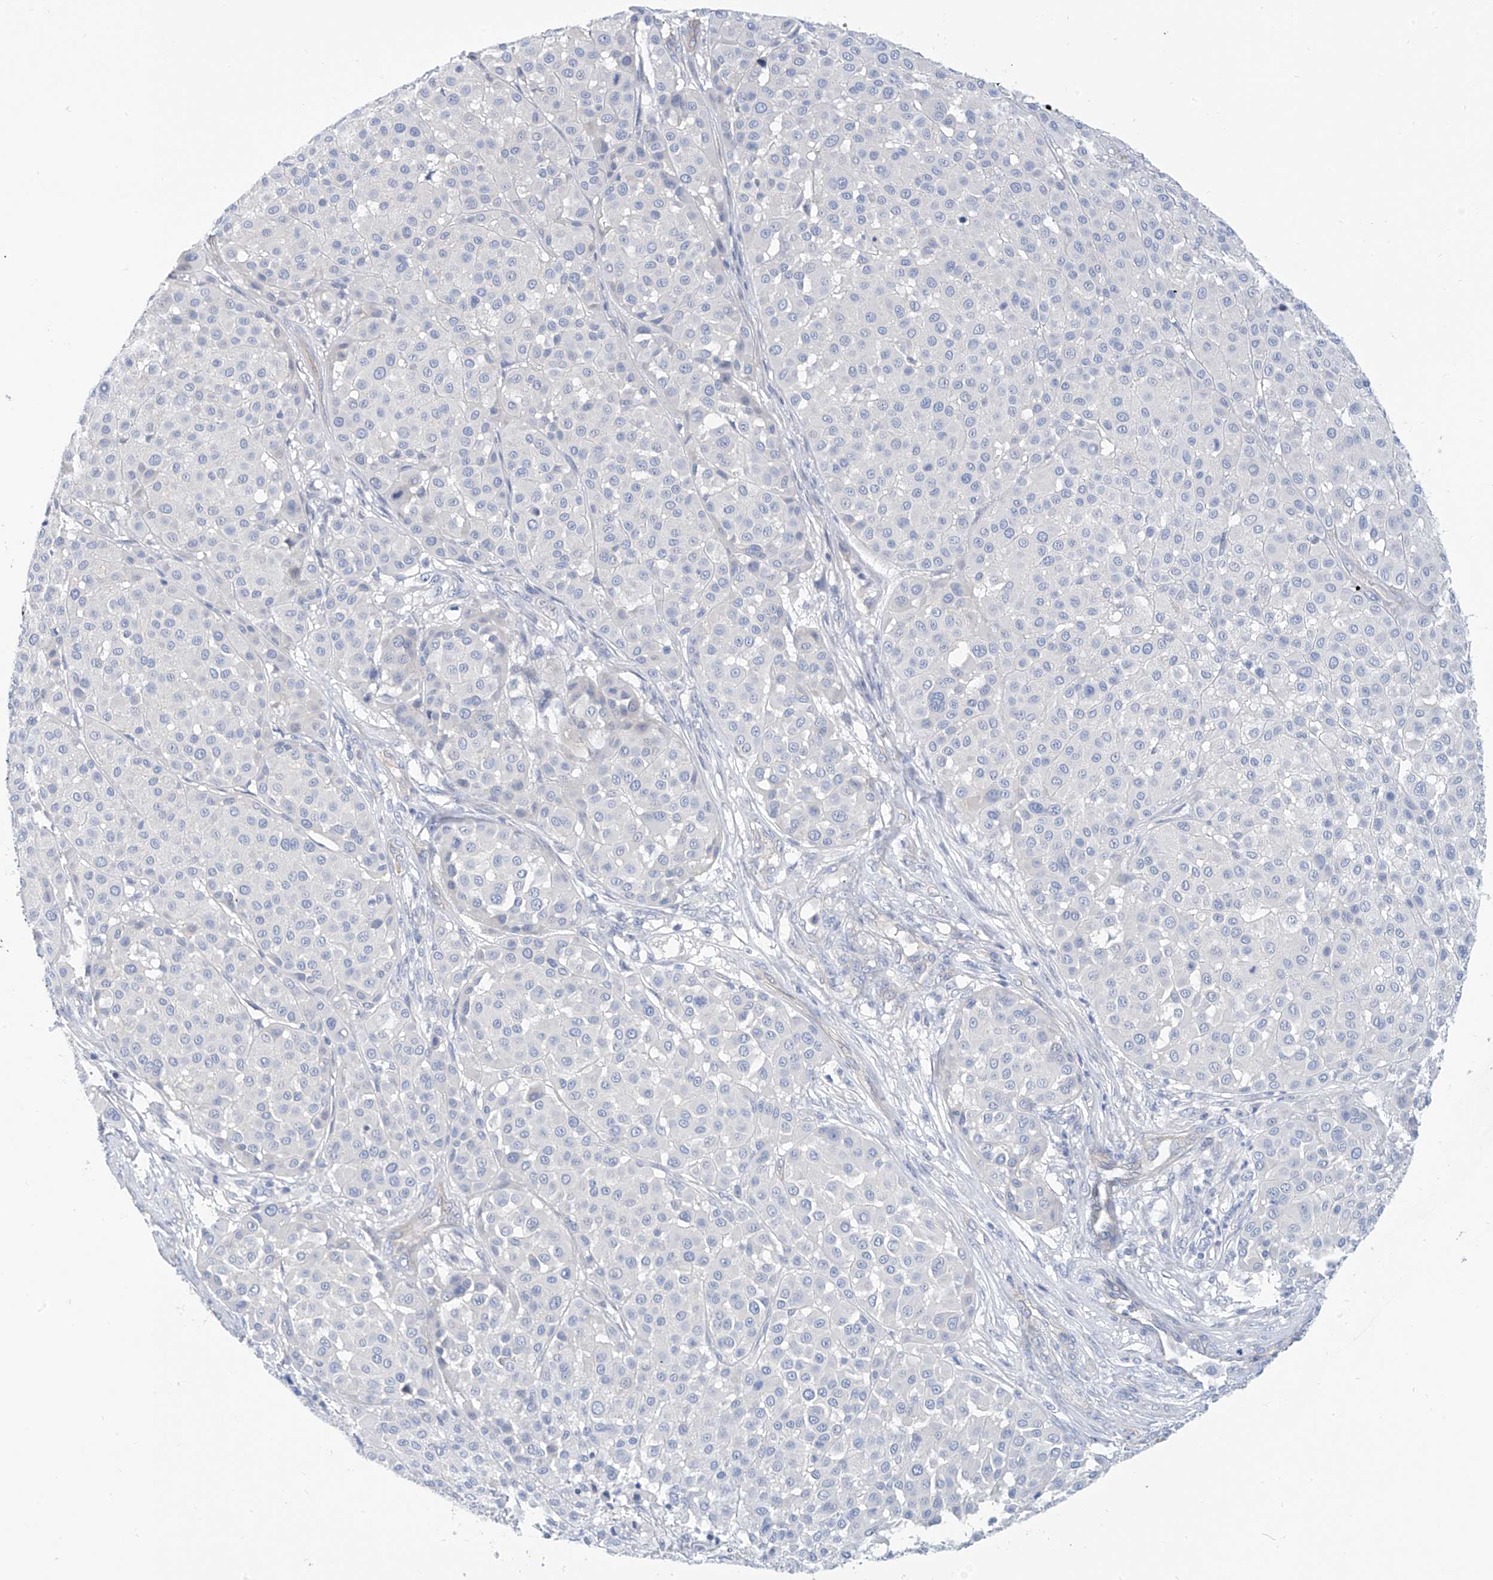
{"staining": {"intensity": "negative", "quantity": "none", "location": "none"}, "tissue": "melanoma", "cell_type": "Tumor cells", "image_type": "cancer", "snomed": [{"axis": "morphology", "description": "Malignant melanoma, Metastatic site"}, {"axis": "topography", "description": "Soft tissue"}], "caption": "Immunohistochemical staining of human melanoma reveals no significant staining in tumor cells.", "gene": "PIK3C2B", "patient": {"sex": "male", "age": 41}}